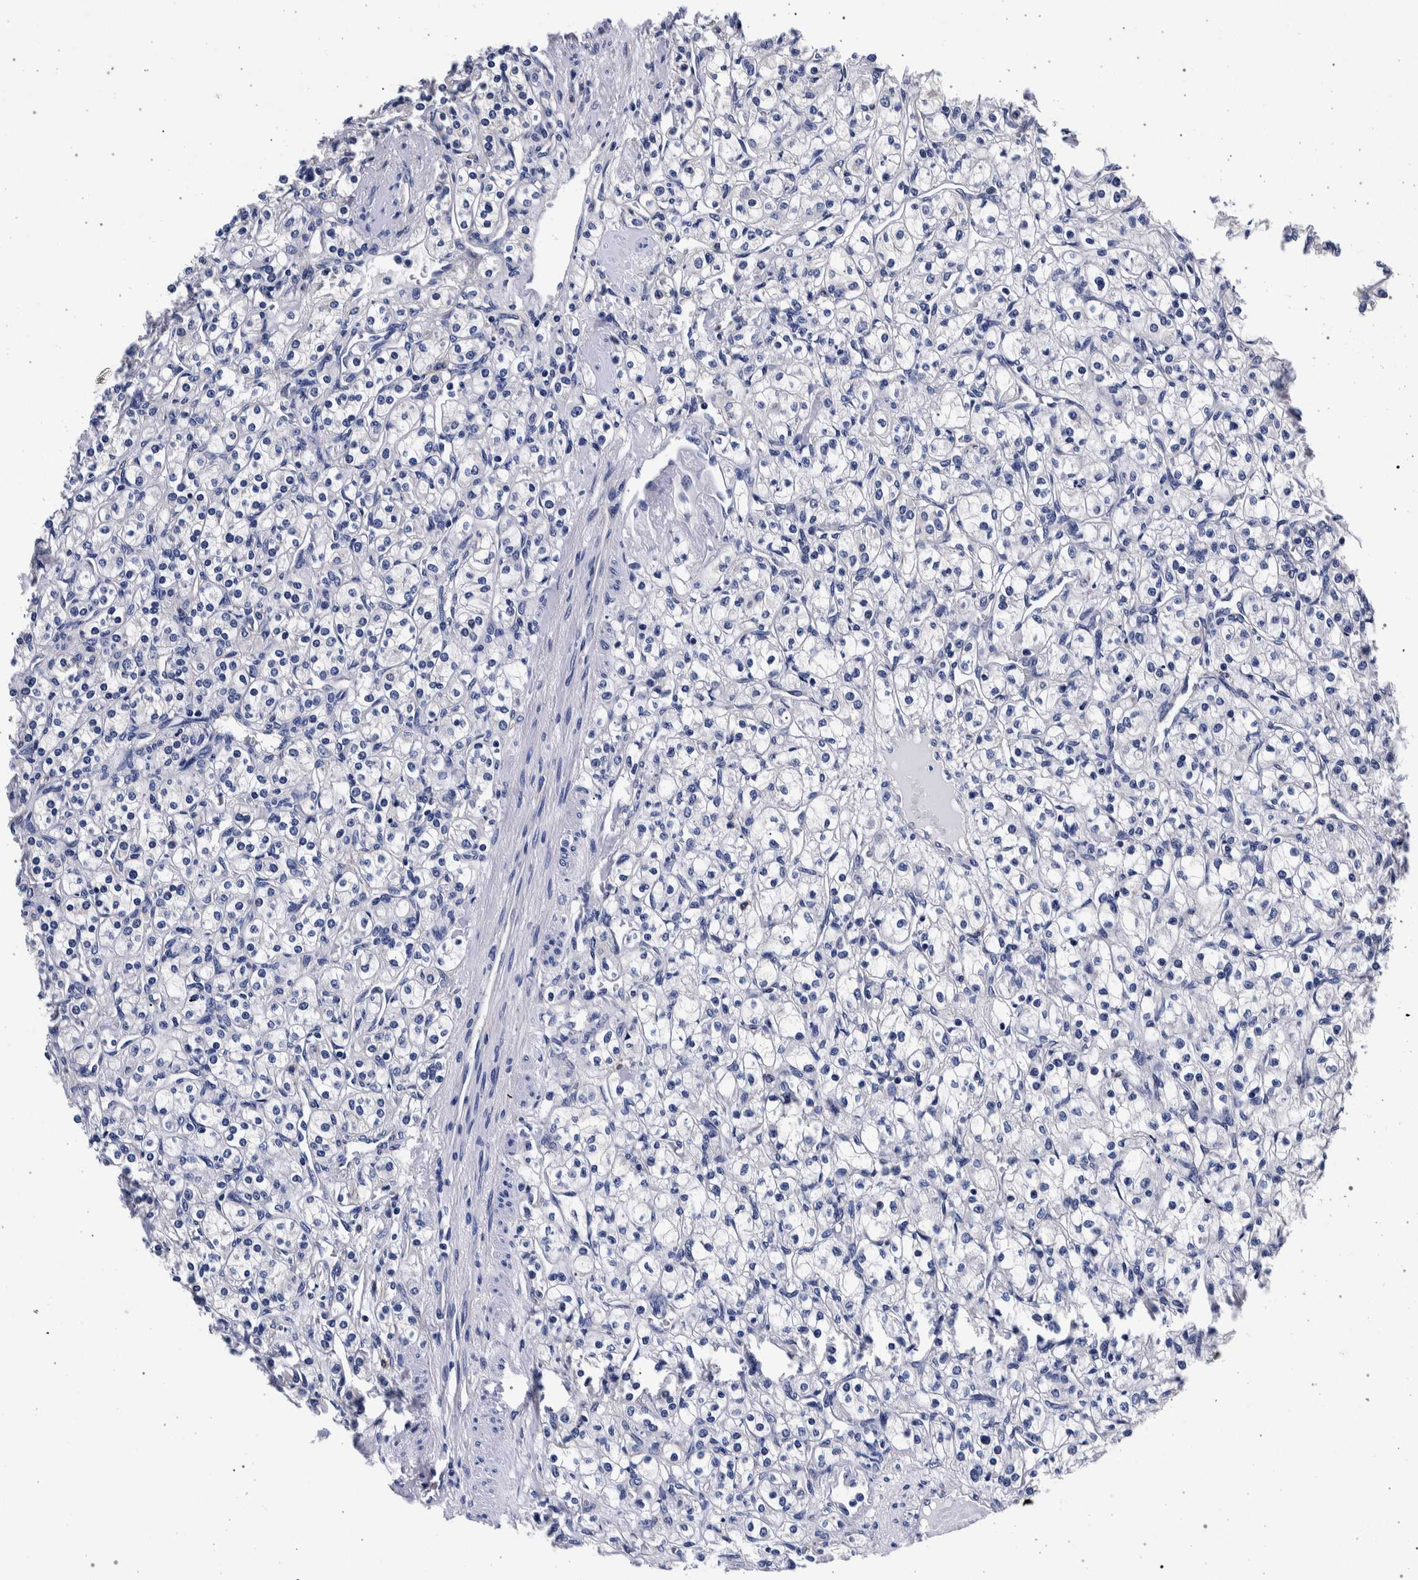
{"staining": {"intensity": "negative", "quantity": "none", "location": "none"}, "tissue": "renal cancer", "cell_type": "Tumor cells", "image_type": "cancer", "snomed": [{"axis": "morphology", "description": "Adenocarcinoma, NOS"}, {"axis": "topography", "description": "Kidney"}], "caption": "Immunohistochemistry (IHC) histopathology image of human renal adenocarcinoma stained for a protein (brown), which shows no staining in tumor cells.", "gene": "NIBAN2", "patient": {"sex": "male", "age": 77}}